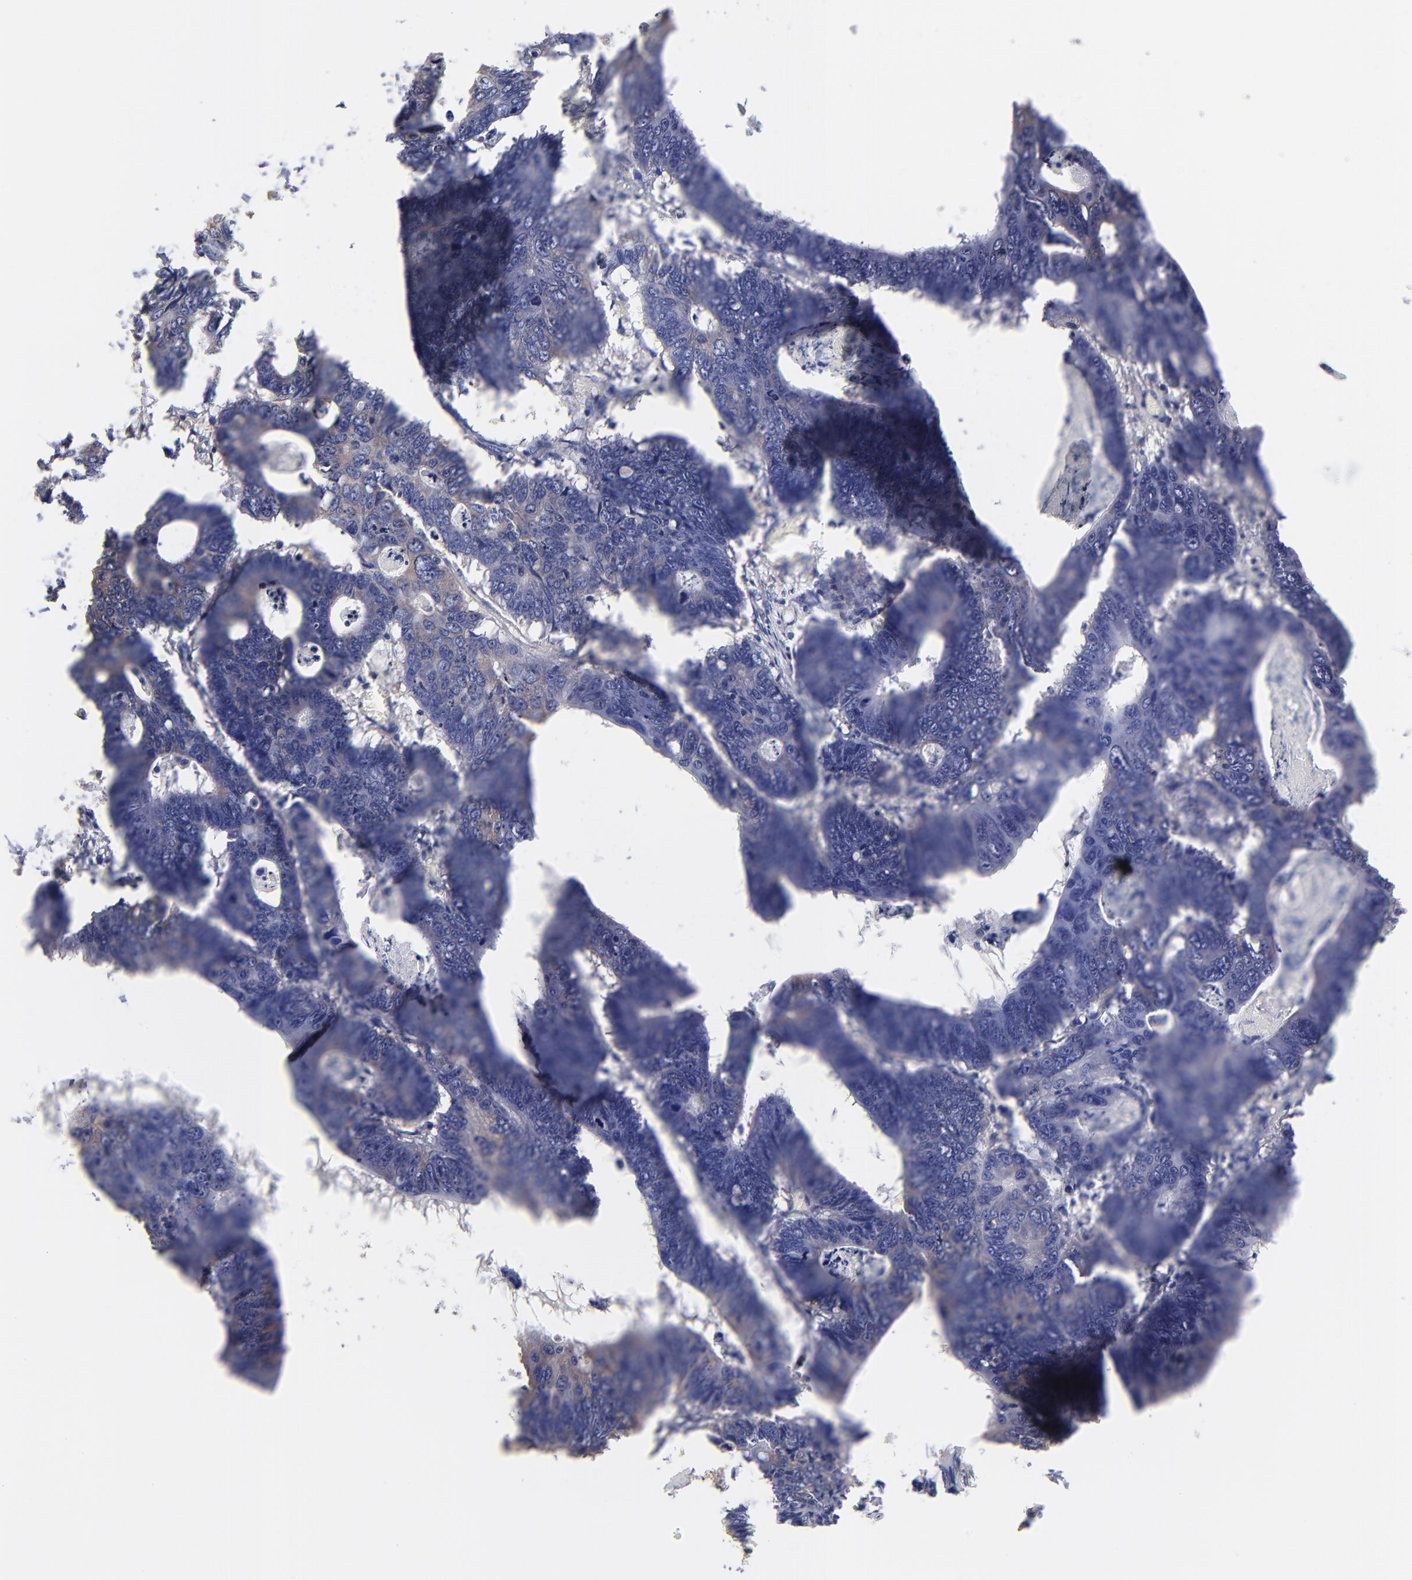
{"staining": {"intensity": "negative", "quantity": "none", "location": "none"}, "tissue": "colorectal cancer", "cell_type": "Tumor cells", "image_type": "cancer", "snomed": [{"axis": "morphology", "description": "Adenocarcinoma, NOS"}, {"axis": "topography", "description": "Colon"}], "caption": "An immunohistochemistry photomicrograph of colorectal adenocarcinoma is shown. There is no staining in tumor cells of colorectal adenocarcinoma.", "gene": "RPLP0", "patient": {"sex": "female", "age": 55}}